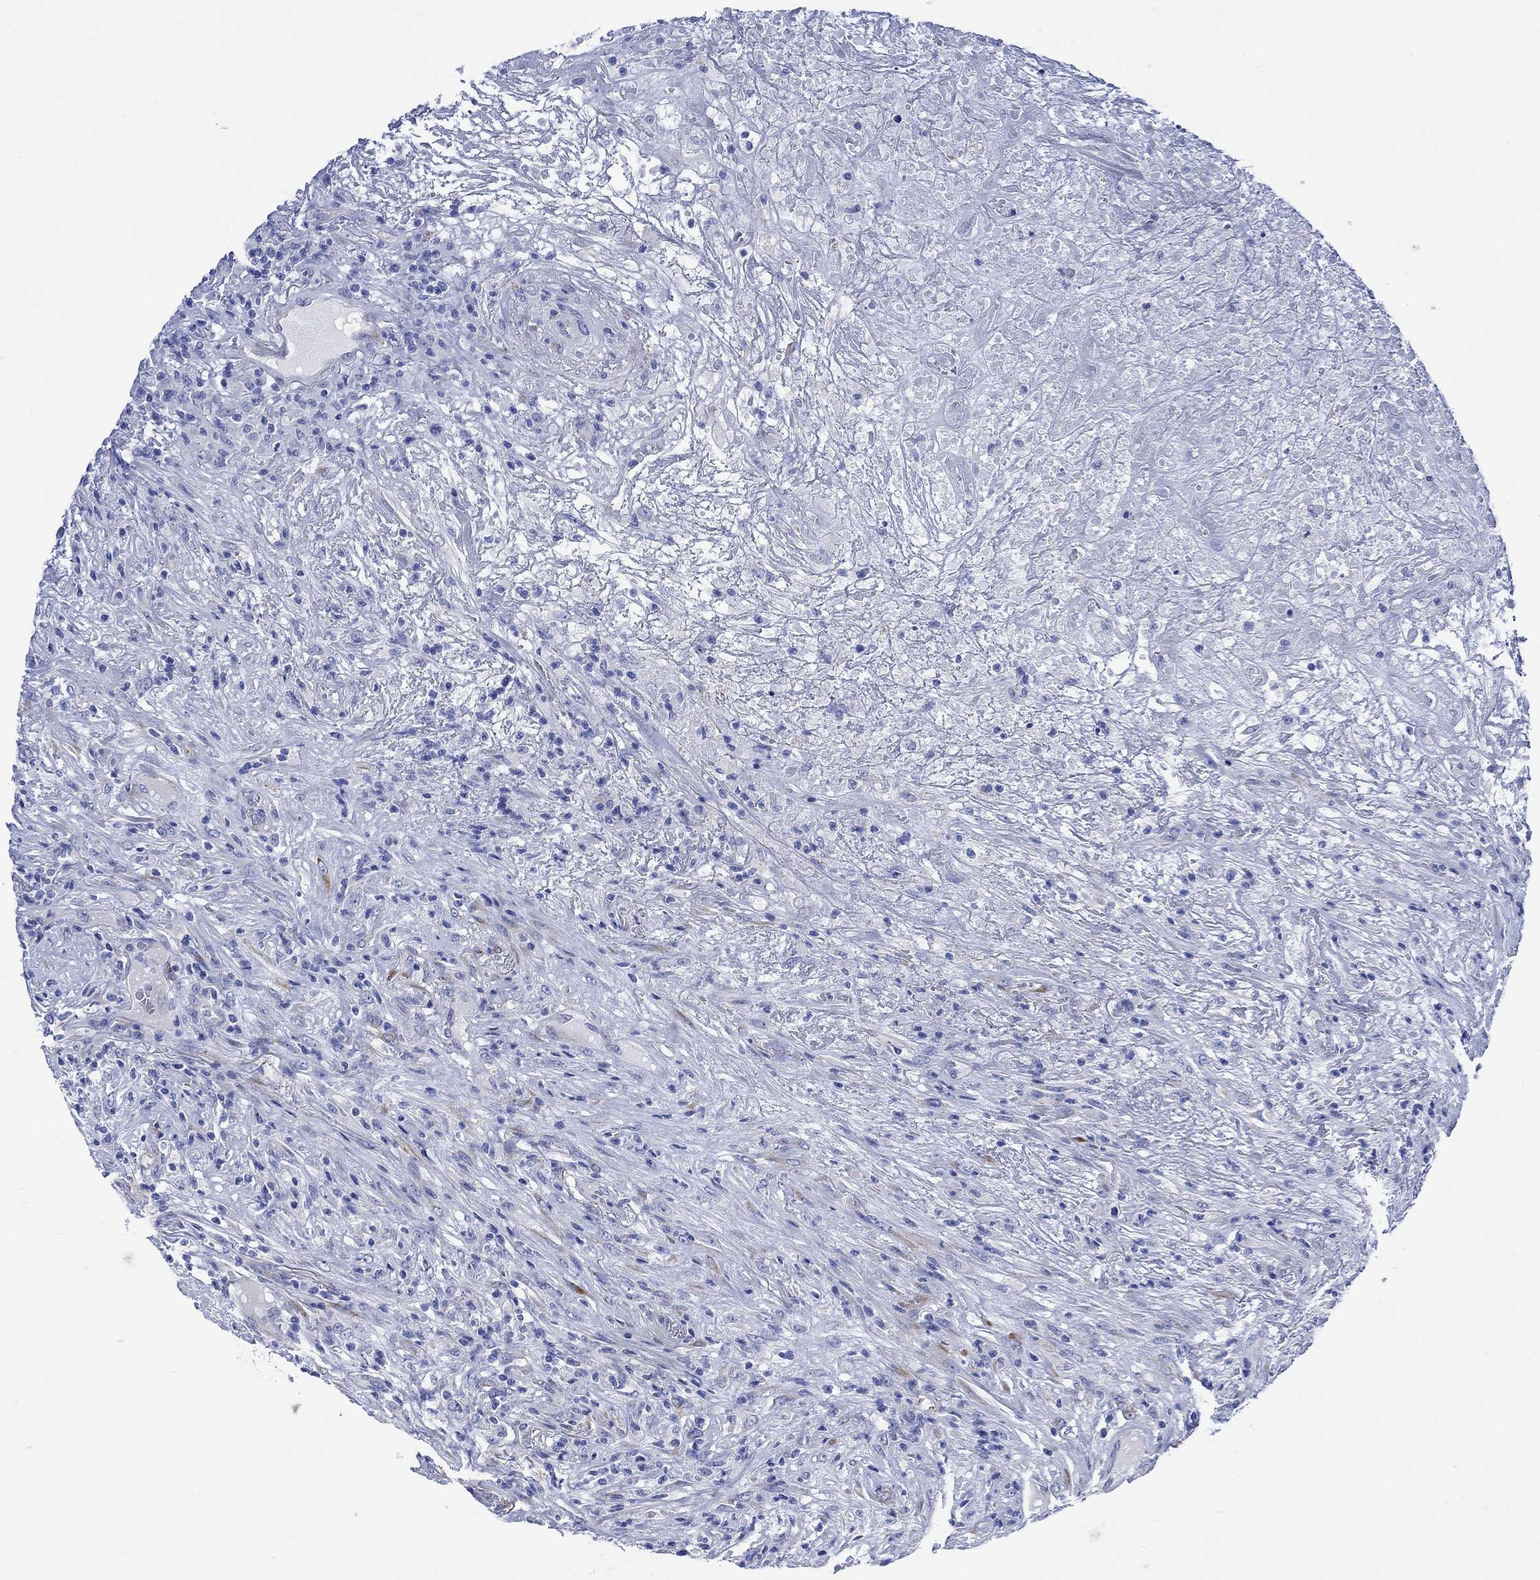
{"staining": {"intensity": "negative", "quantity": "none", "location": "none"}, "tissue": "lymphoma", "cell_type": "Tumor cells", "image_type": "cancer", "snomed": [{"axis": "morphology", "description": "Malignant lymphoma, non-Hodgkin's type, High grade"}, {"axis": "topography", "description": "Lung"}], "caption": "High magnification brightfield microscopy of lymphoma stained with DAB (brown) and counterstained with hematoxylin (blue): tumor cells show no significant positivity.", "gene": "MYL1", "patient": {"sex": "male", "age": 79}}